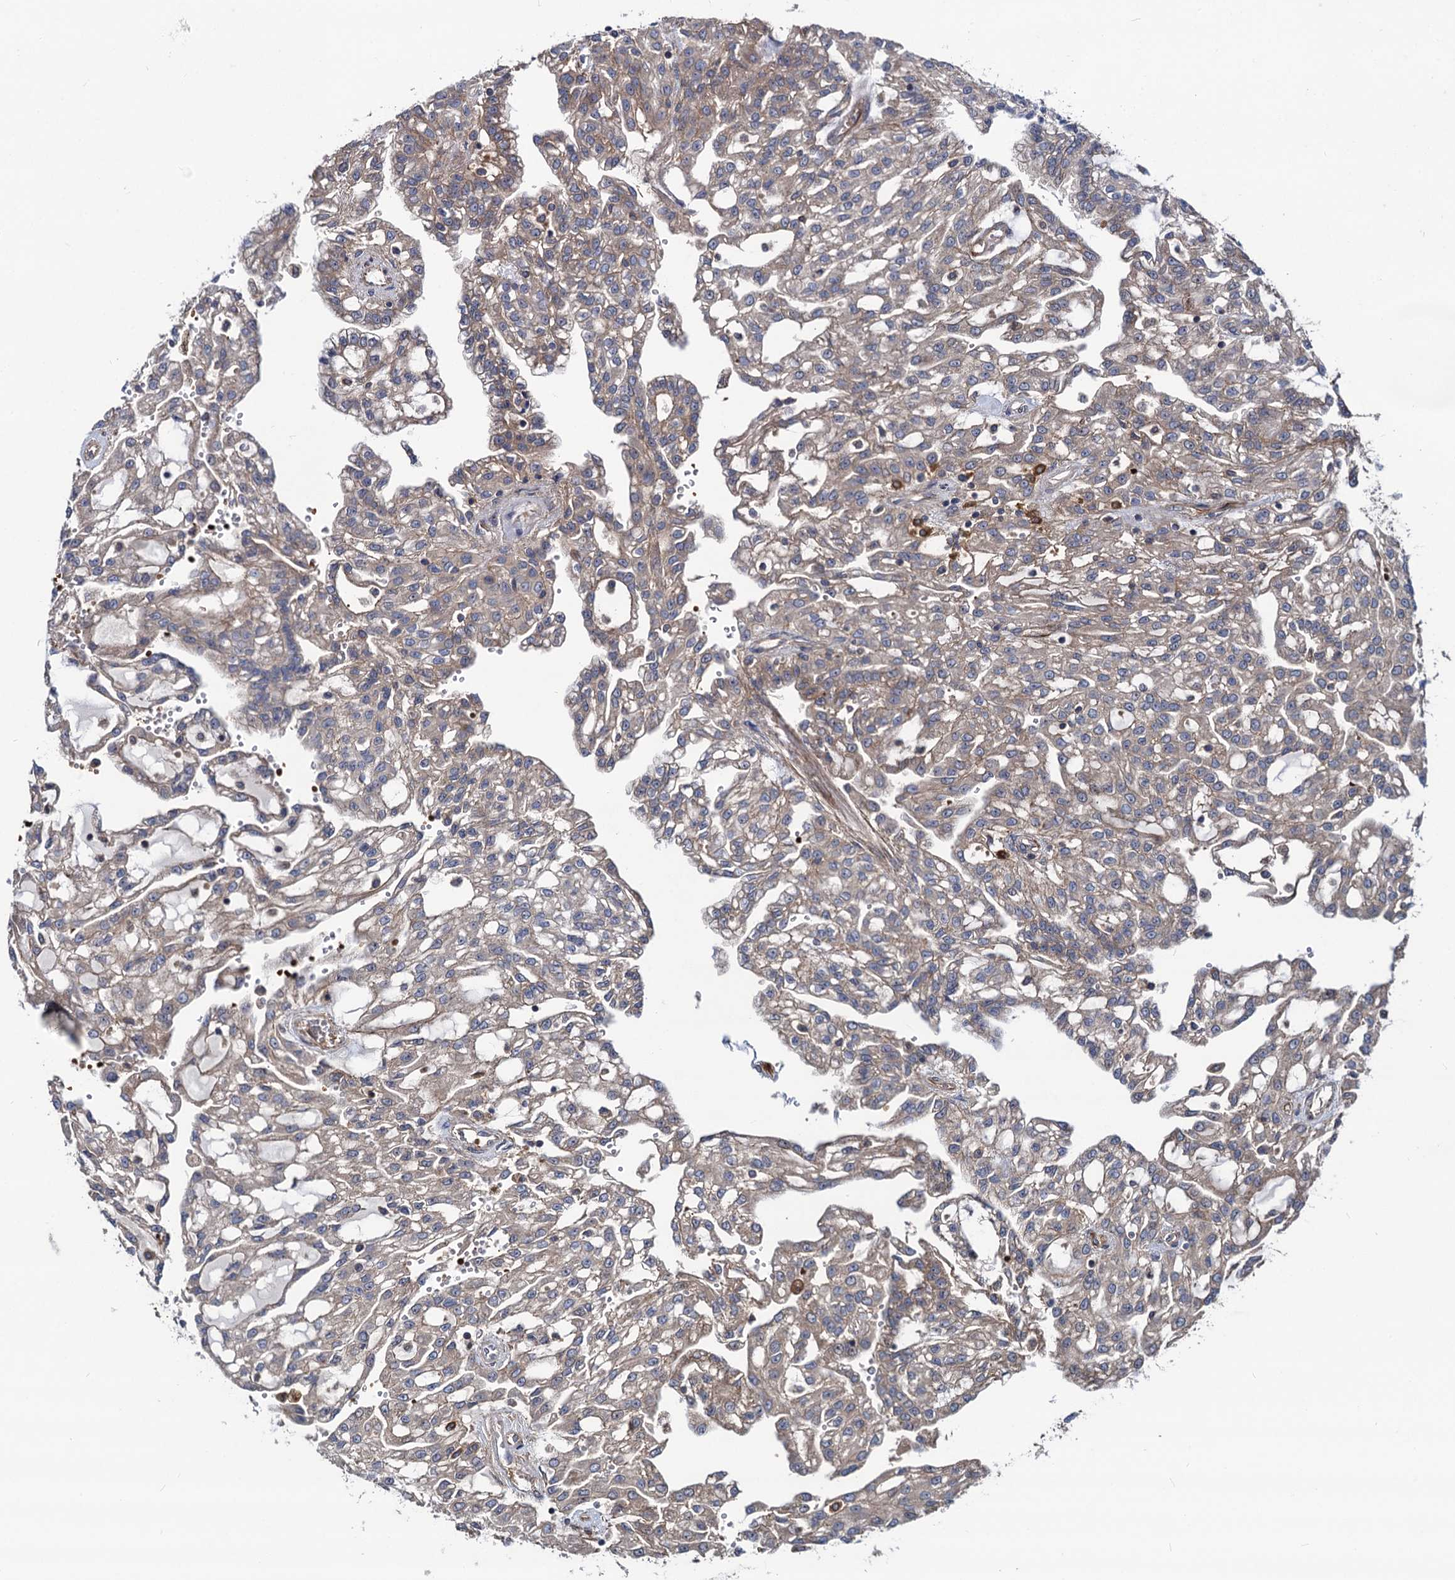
{"staining": {"intensity": "weak", "quantity": "<25%", "location": "cytoplasmic/membranous"}, "tissue": "renal cancer", "cell_type": "Tumor cells", "image_type": "cancer", "snomed": [{"axis": "morphology", "description": "Adenocarcinoma, NOS"}, {"axis": "topography", "description": "Kidney"}], "caption": "Protein analysis of renal cancer (adenocarcinoma) displays no significant expression in tumor cells. (DAB IHC visualized using brightfield microscopy, high magnification).", "gene": "KXD1", "patient": {"sex": "male", "age": 63}}